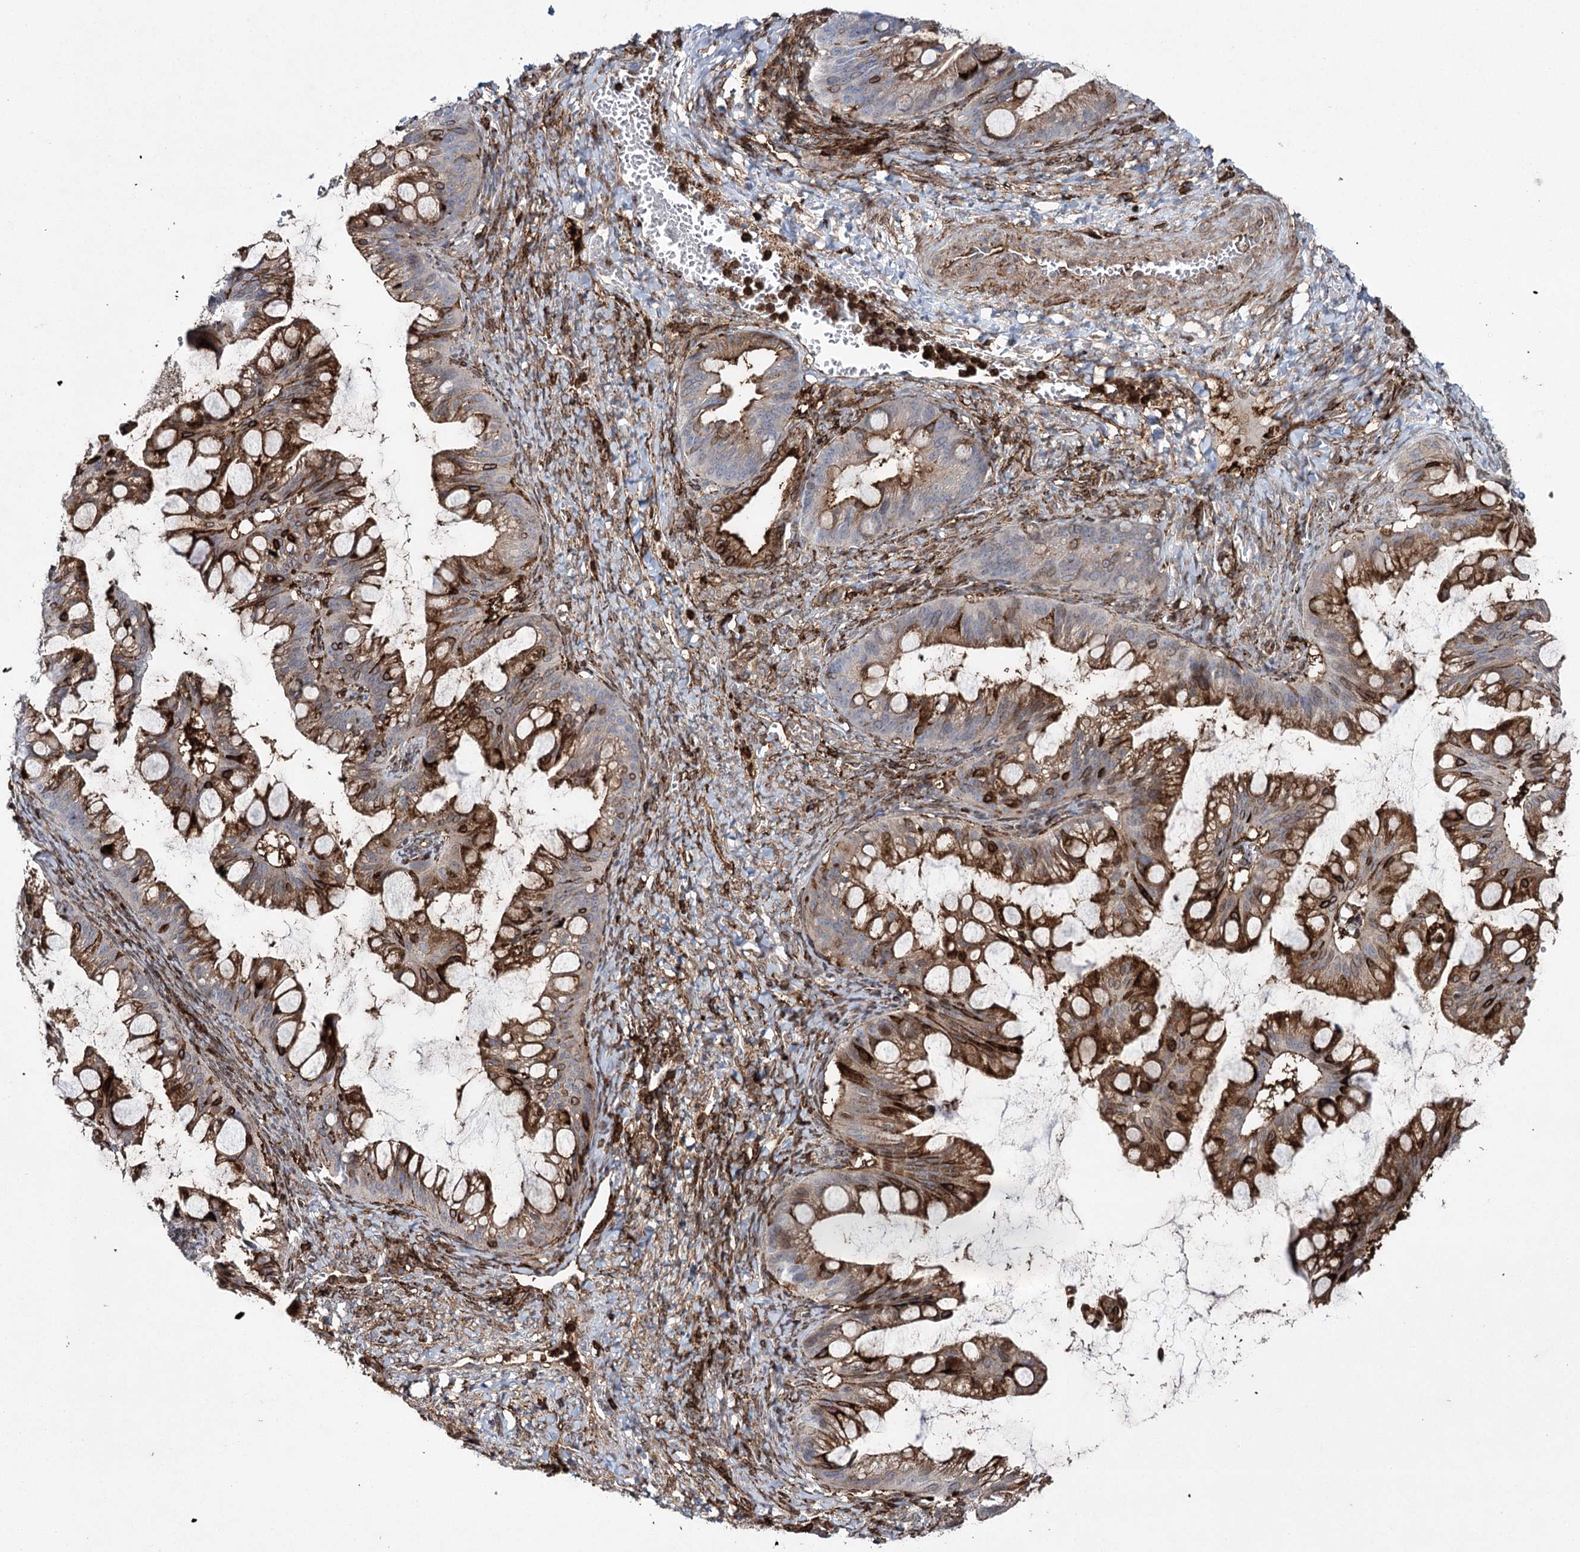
{"staining": {"intensity": "moderate", "quantity": ">75%", "location": "cytoplasmic/membranous"}, "tissue": "ovarian cancer", "cell_type": "Tumor cells", "image_type": "cancer", "snomed": [{"axis": "morphology", "description": "Cystadenocarcinoma, mucinous, NOS"}, {"axis": "topography", "description": "Ovary"}], "caption": "Immunohistochemical staining of ovarian cancer displays medium levels of moderate cytoplasmic/membranous expression in approximately >75% of tumor cells.", "gene": "DCUN1D4", "patient": {"sex": "female", "age": 73}}